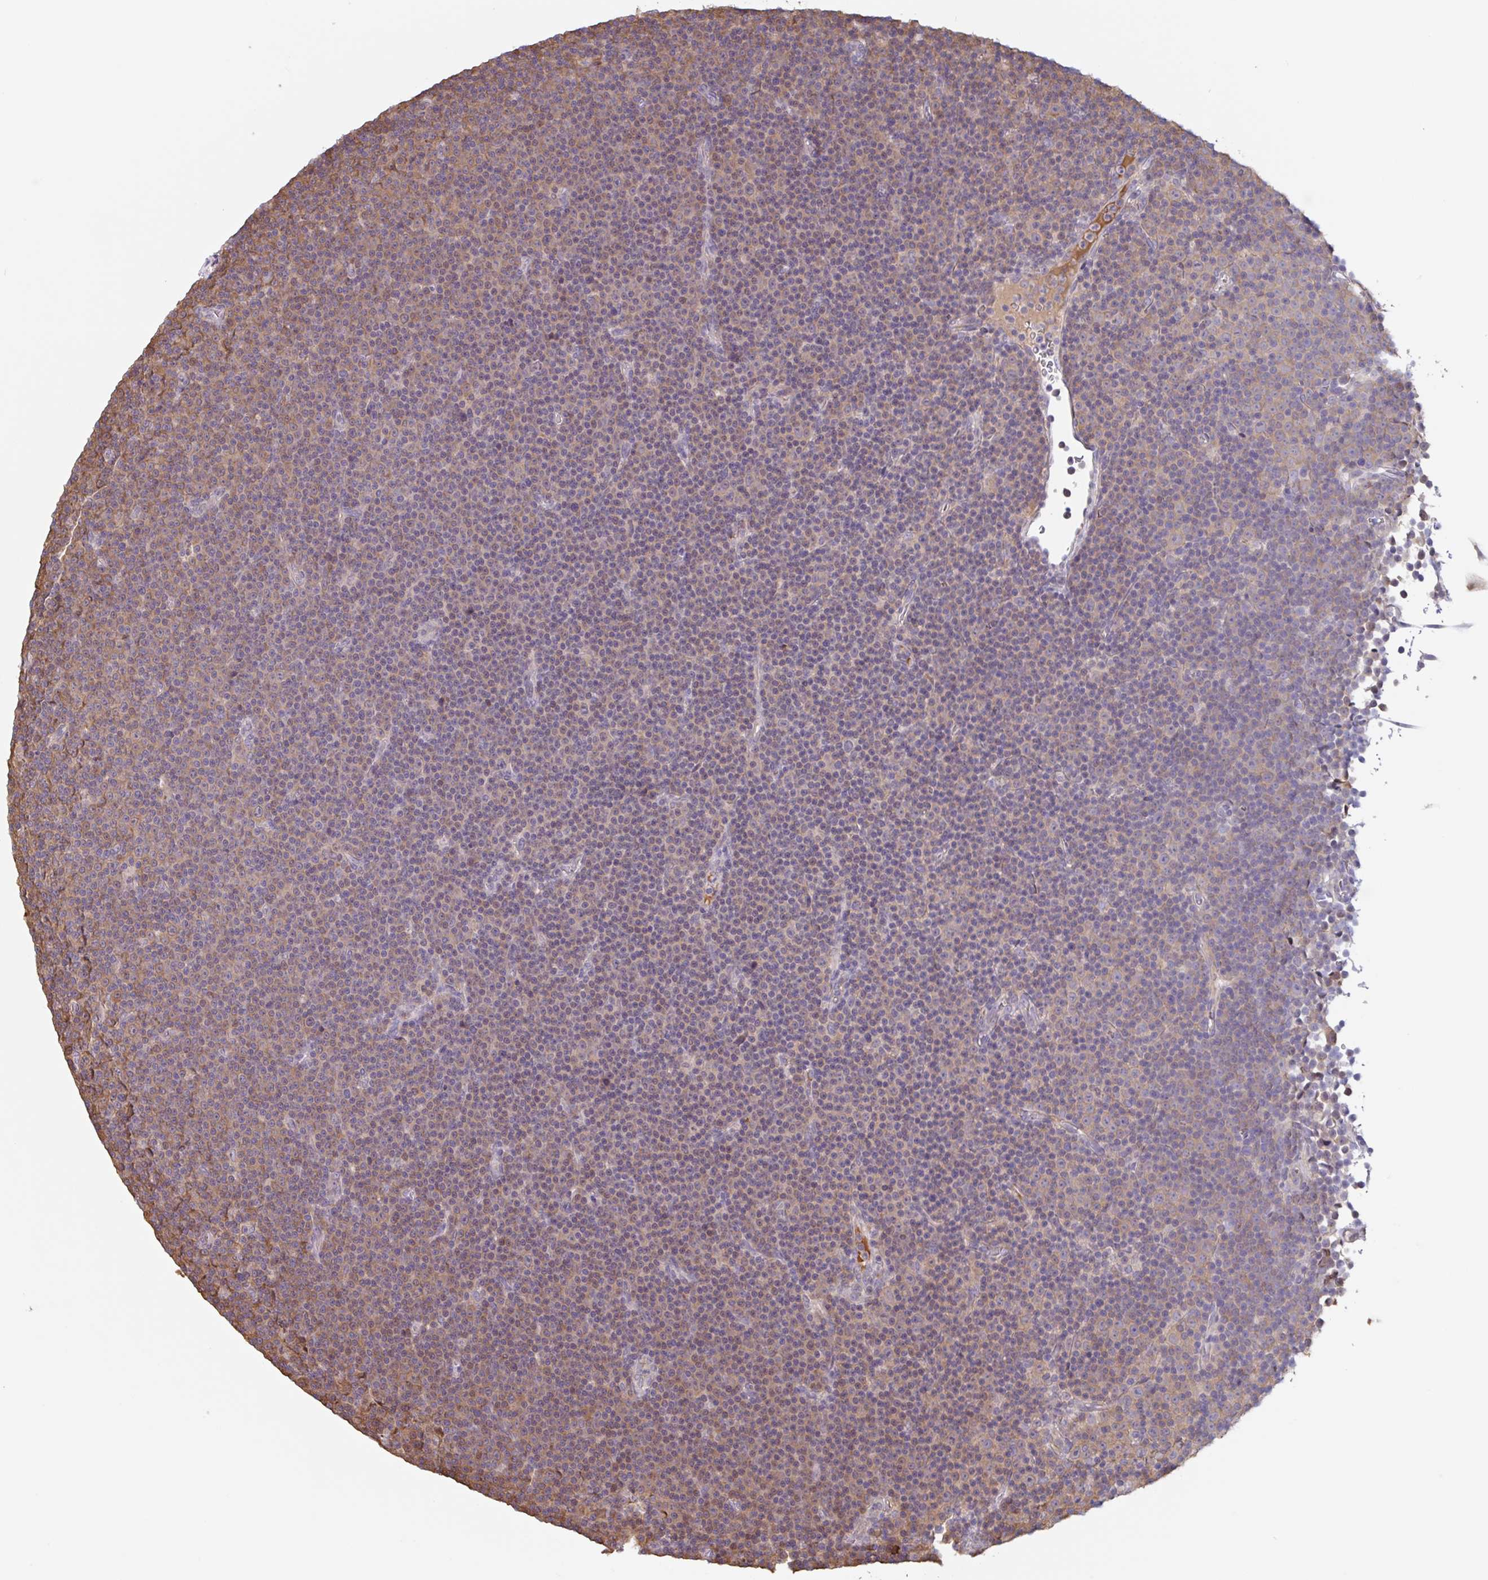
{"staining": {"intensity": "weak", "quantity": "<25%", "location": "cytoplasmic/membranous,nuclear"}, "tissue": "lymphoma", "cell_type": "Tumor cells", "image_type": "cancer", "snomed": [{"axis": "morphology", "description": "Malignant lymphoma, non-Hodgkin's type, Low grade"}, {"axis": "topography", "description": "Lymph node"}], "caption": "Low-grade malignant lymphoma, non-Hodgkin's type stained for a protein using IHC exhibits no staining tumor cells.", "gene": "OTOP2", "patient": {"sex": "female", "age": 67}}